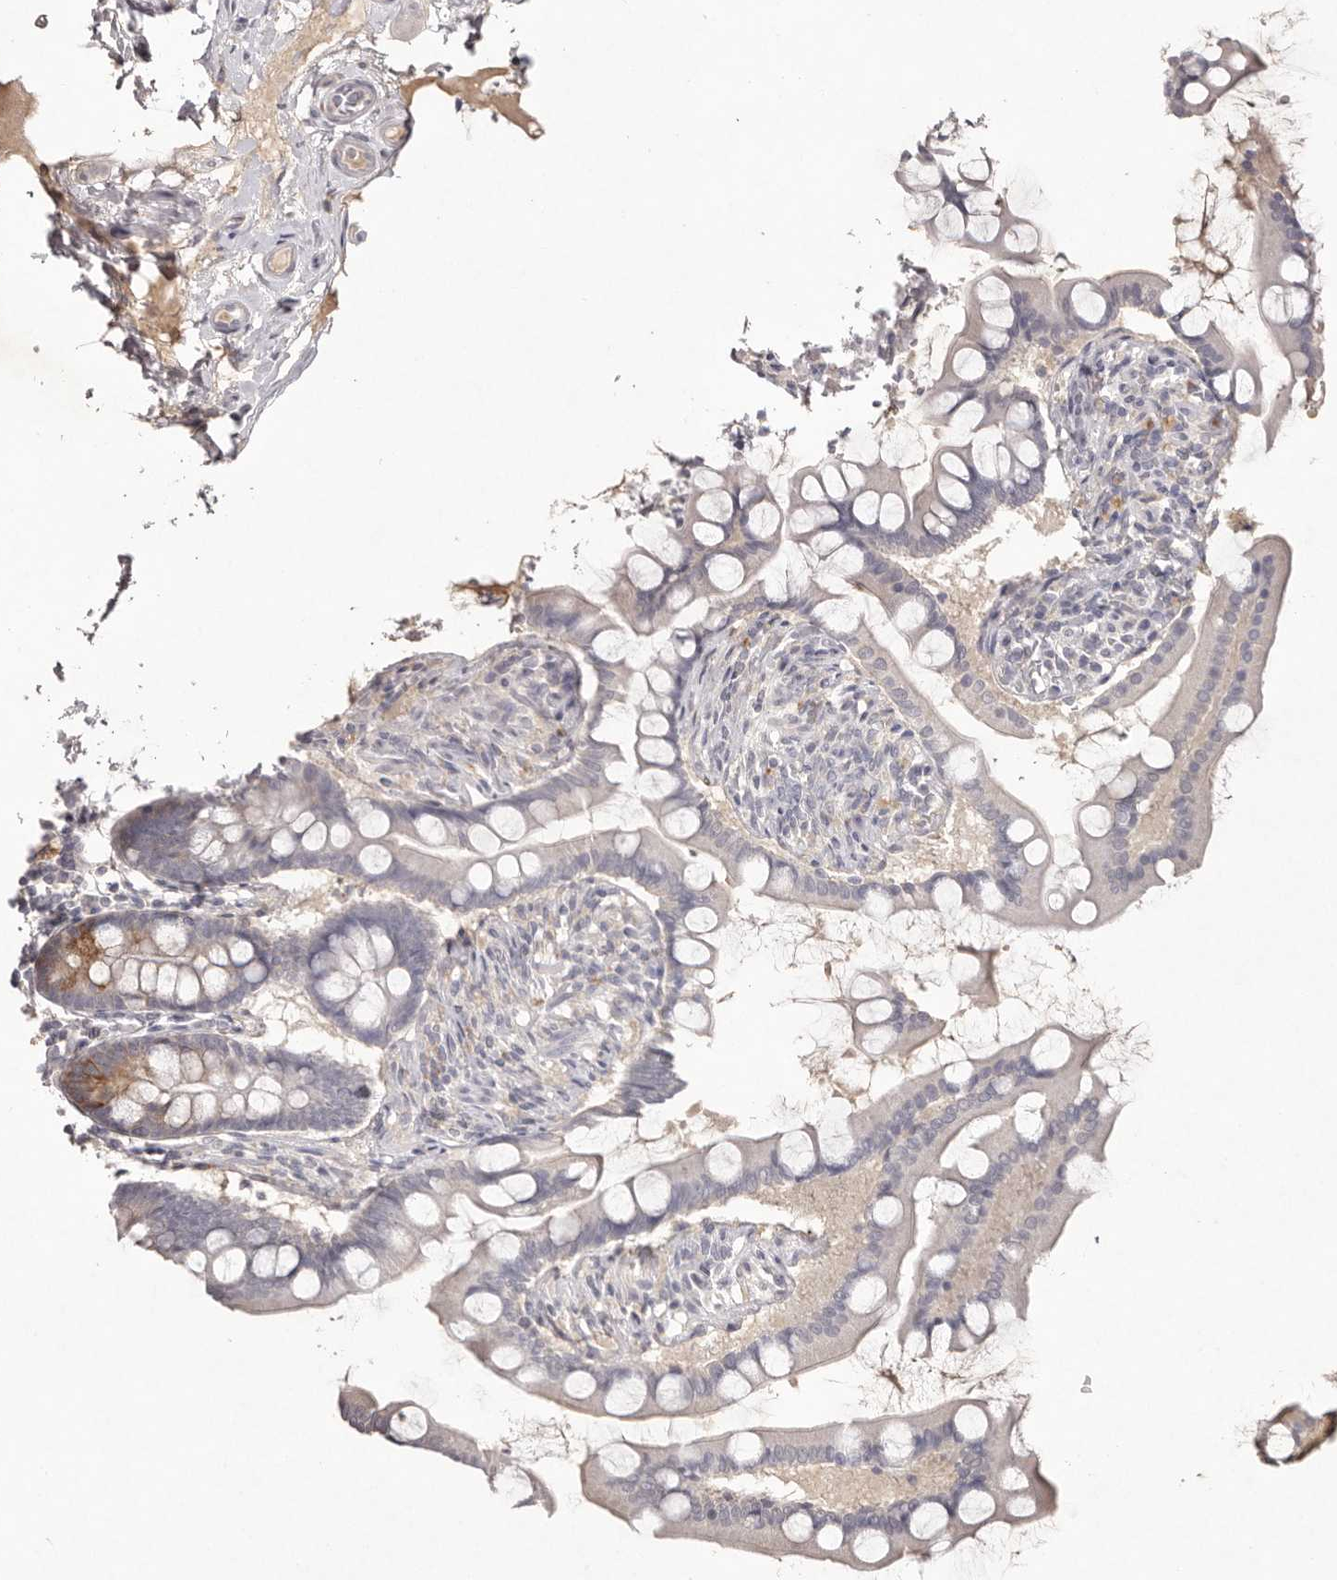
{"staining": {"intensity": "strong", "quantity": "<25%", "location": "cytoplasmic/membranous"}, "tissue": "small intestine", "cell_type": "Glandular cells", "image_type": "normal", "snomed": [{"axis": "morphology", "description": "Normal tissue, NOS"}, {"axis": "topography", "description": "Small intestine"}], "caption": "Immunohistochemical staining of unremarkable human small intestine demonstrates medium levels of strong cytoplasmic/membranous expression in about <25% of glandular cells. Nuclei are stained in blue.", "gene": "SCUBE2", "patient": {"sex": "male", "age": 41}}